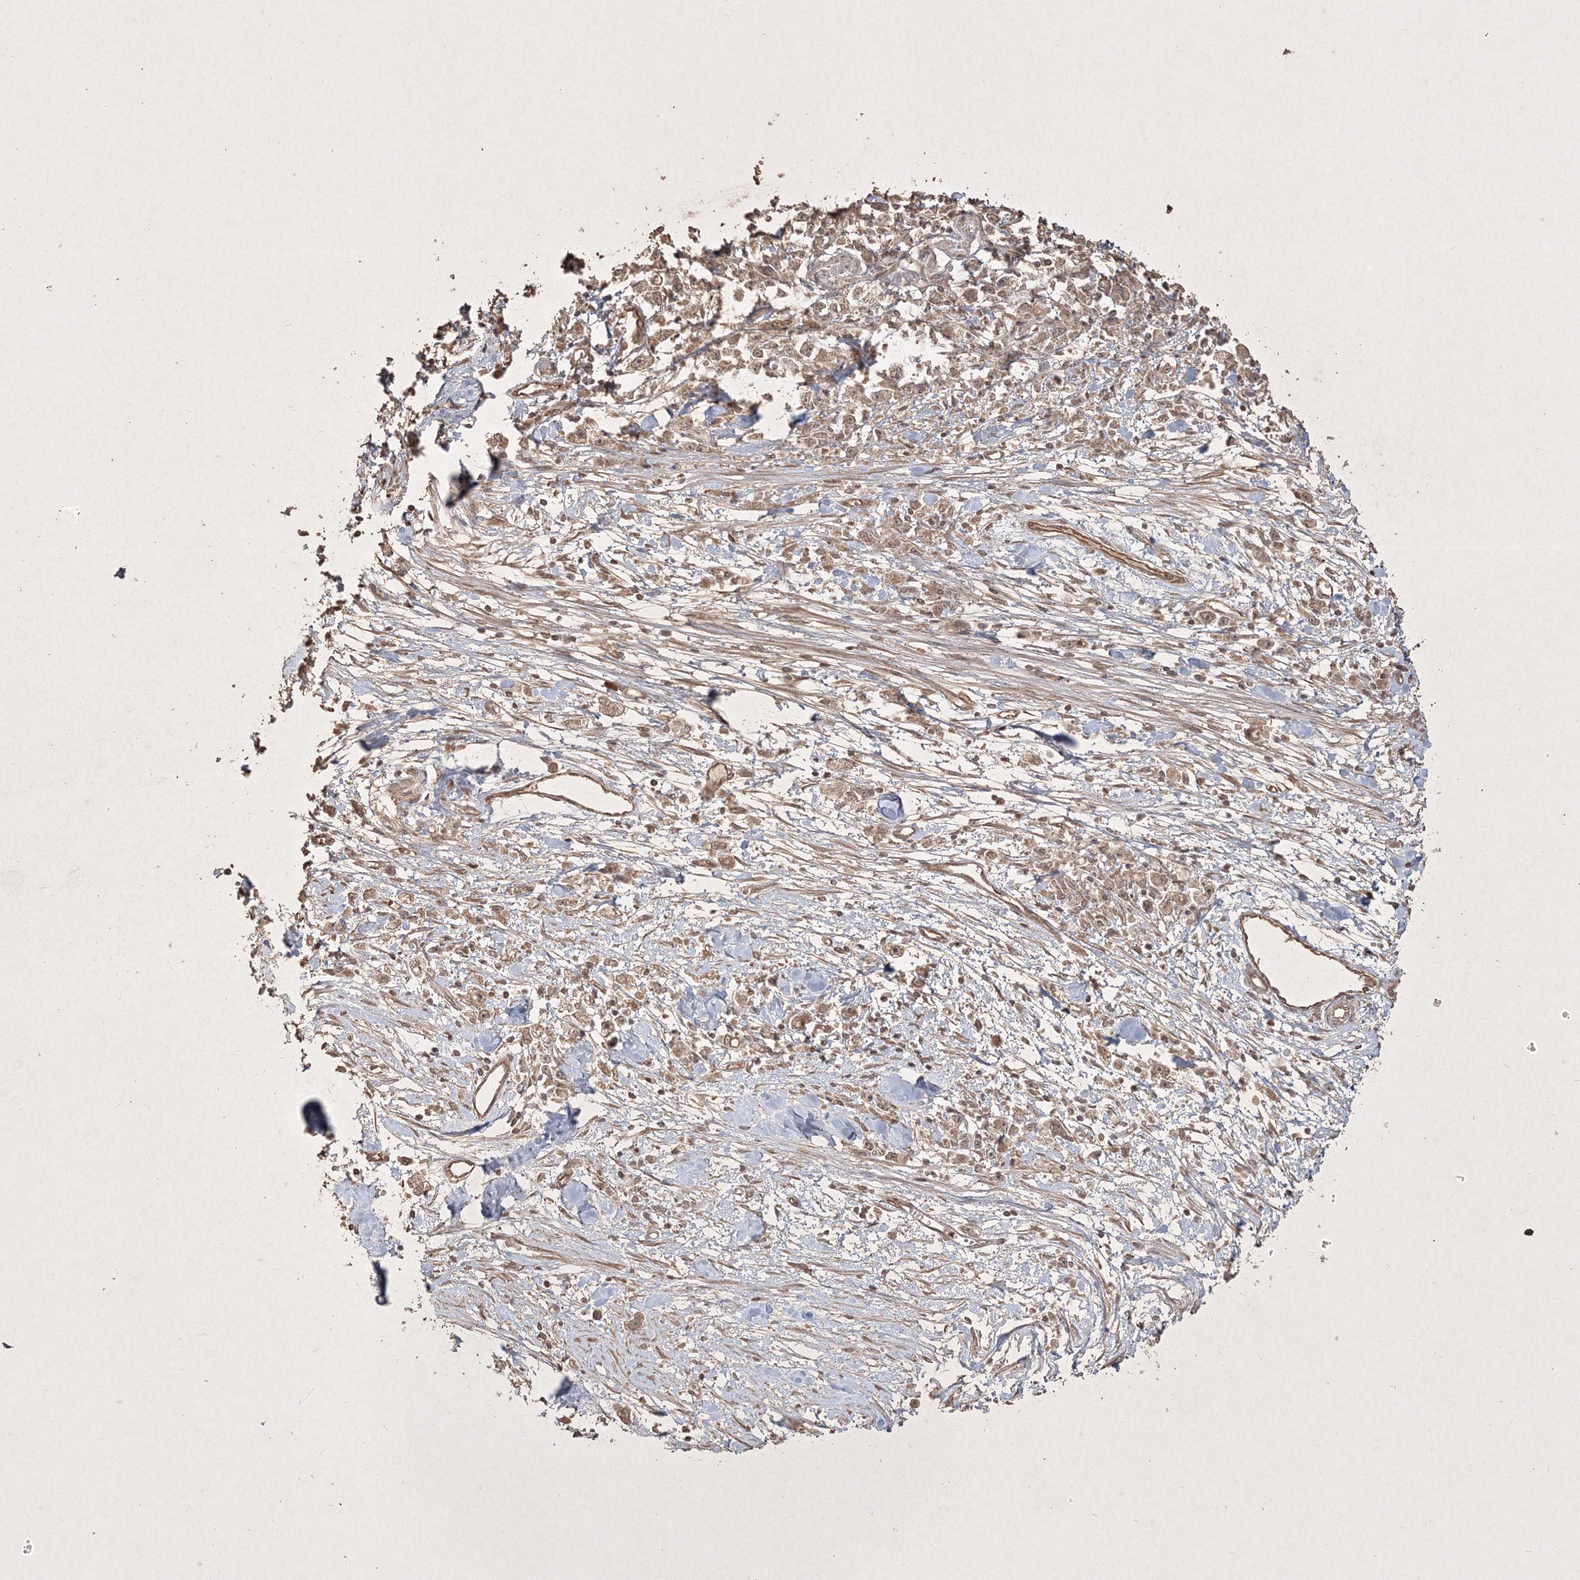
{"staining": {"intensity": "moderate", "quantity": ">75%", "location": "cytoplasmic/membranous"}, "tissue": "stomach cancer", "cell_type": "Tumor cells", "image_type": "cancer", "snomed": [{"axis": "morphology", "description": "Adenocarcinoma, NOS"}, {"axis": "topography", "description": "Stomach"}], "caption": "Stomach adenocarcinoma was stained to show a protein in brown. There is medium levels of moderate cytoplasmic/membranous staining in about >75% of tumor cells.", "gene": "PELI3", "patient": {"sex": "female", "age": 59}}